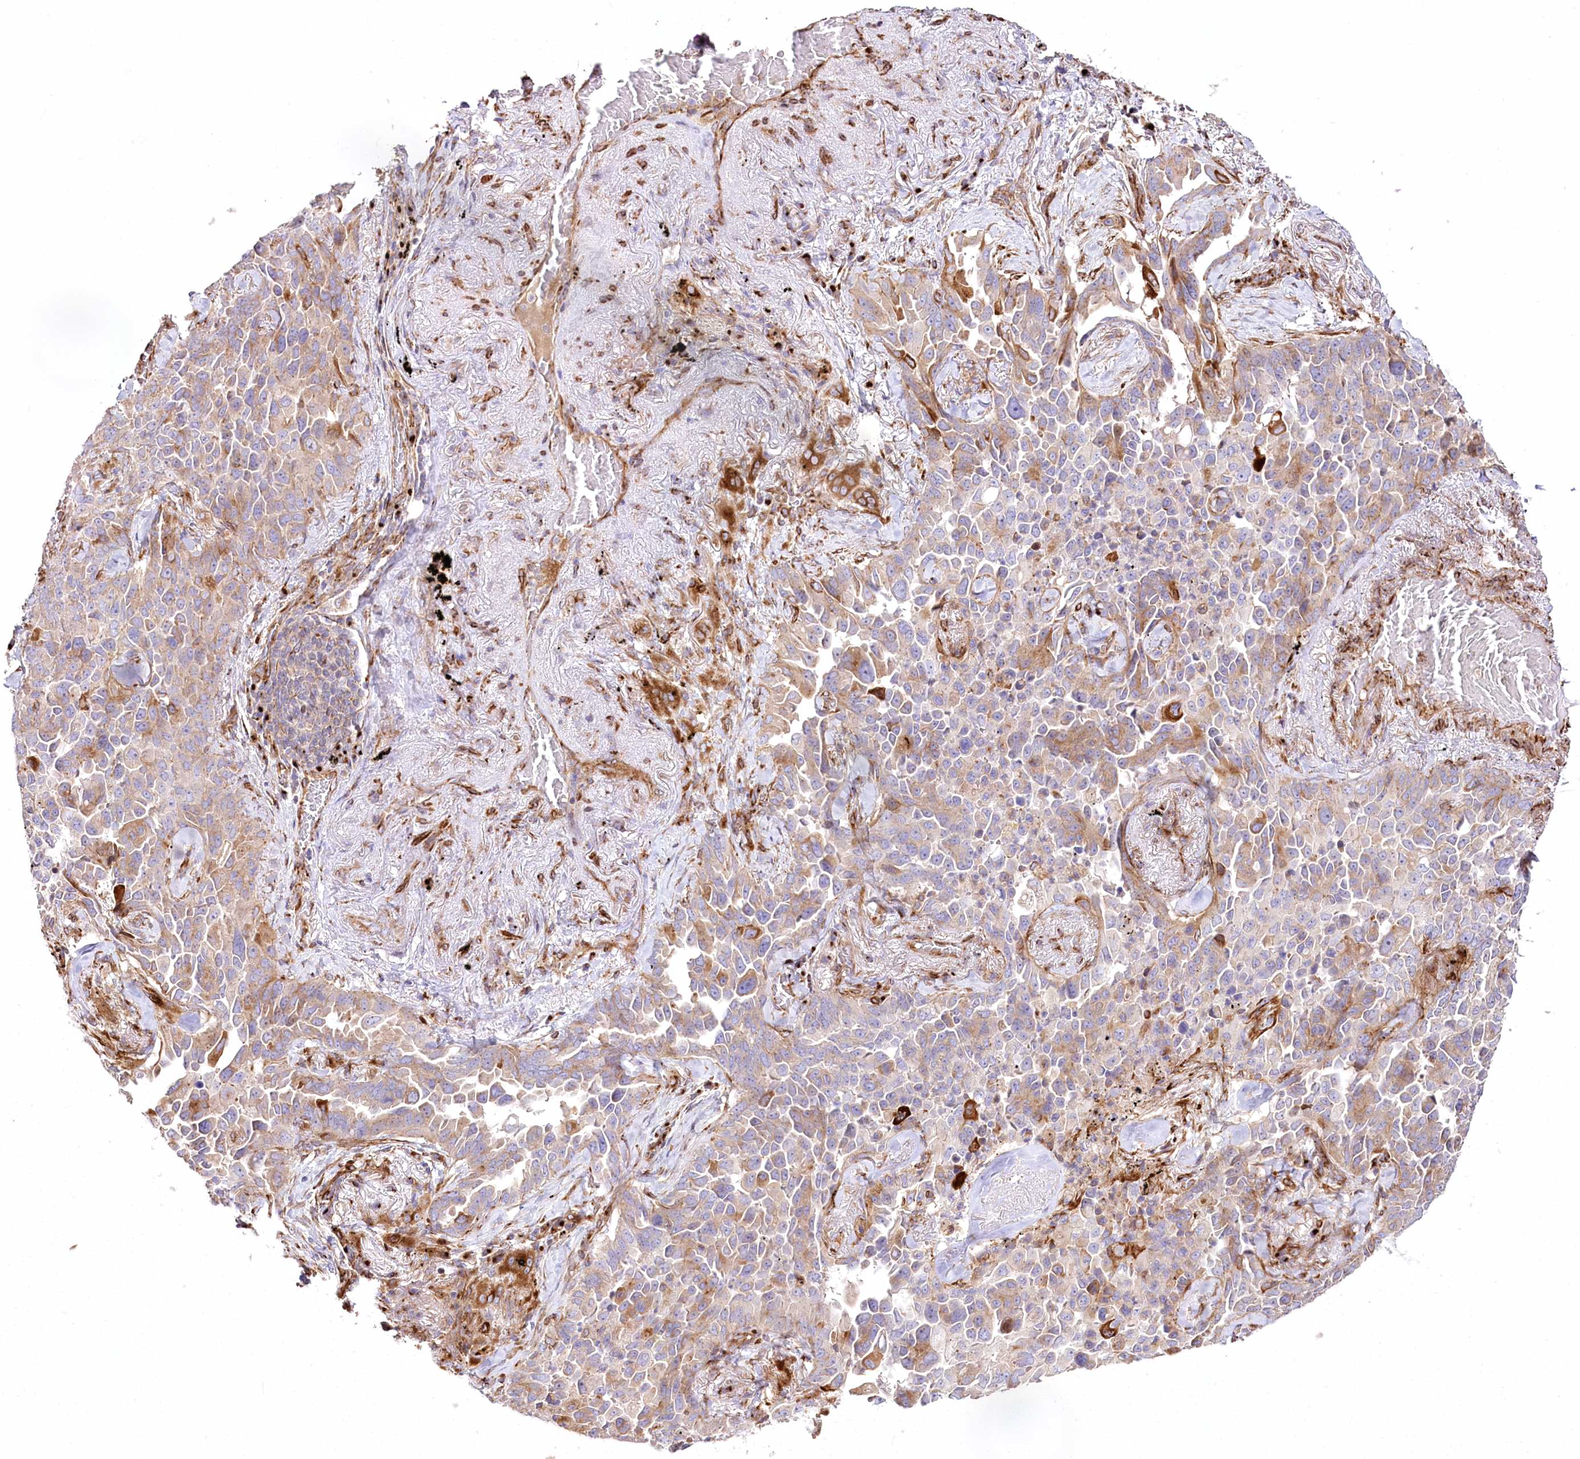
{"staining": {"intensity": "moderate", "quantity": ">75%", "location": "cytoplasmic/membranous"}, "tissue": "lung cancer", "cell_type": "Tumor cells", "image_type": "cancer", "snomed": [{"axis": "morphology", "description": "Adenocarcinoma, NOS"}, {"axis": "topography", "description": "Lung"}], "caption": "Brown immunohistochemical staining in adenocarcinoma (lung) demonstrates moderate cytoplasmic/membranous positivity in about >75% of tumor cells. The protein is stained brown, and the nuclei are stained in blue (DAB IHC with brightfield microscopy, high magnification).", "gene": "ABRAXAS2", "patient": {"sex": "female", "age": 67}}